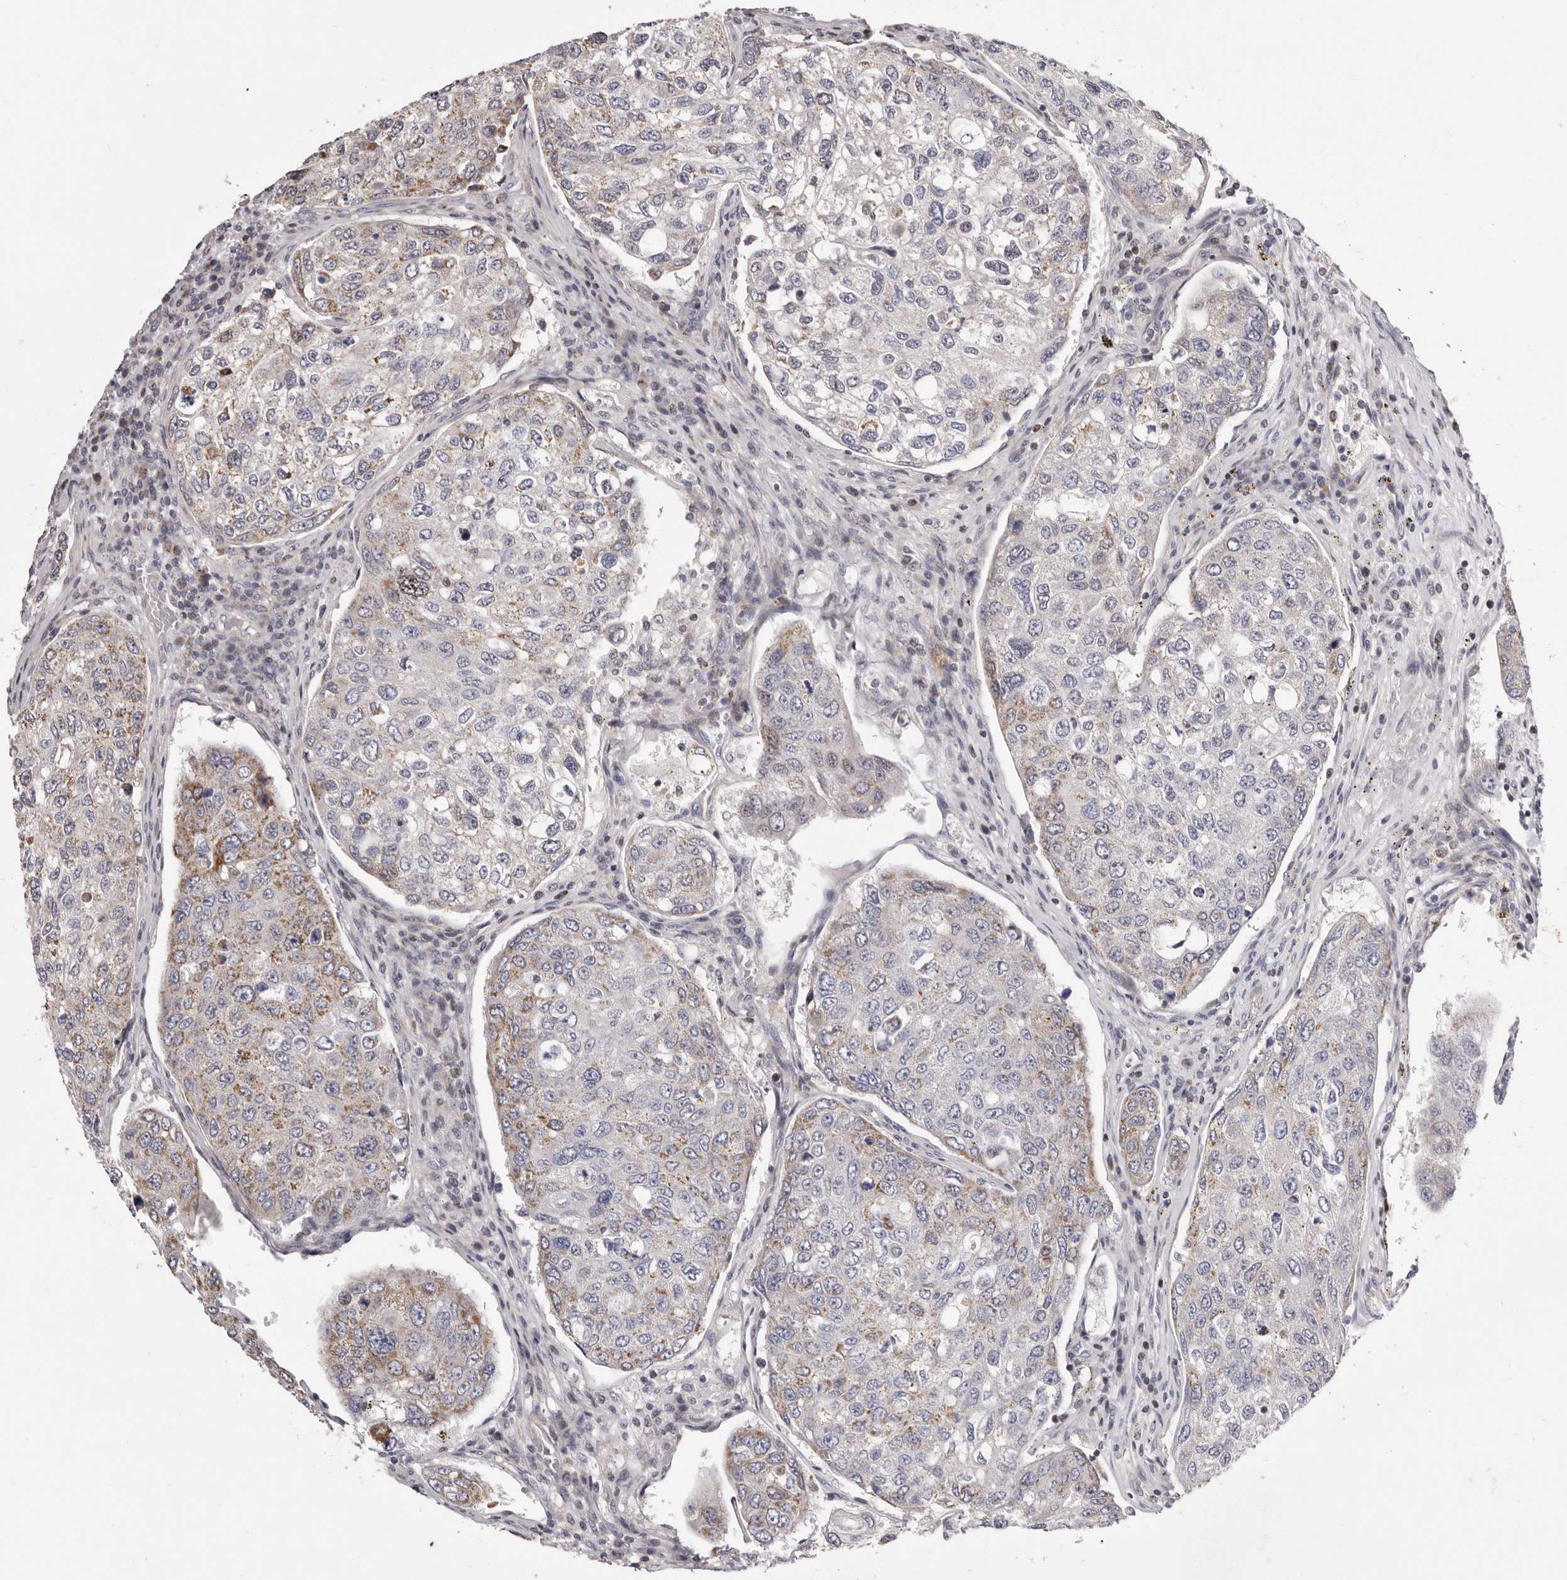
{"staining": {"intensity": "moderate", "quantity": "<25%", "location": "cytoplasmic/membranous"}, "tissue": "urothelial cancer", "cell_type": "Tumor cells", "image_type": "cancer", "snomed": [{"axis": "morphology", "description": "Urothelial carcinoma, High grade"}, {"axis": "topography", "description": "Lymph node"}, {"axis": "topography", "description": "Urinary bladder"}], "caption": "An image of urothelial cancer stained for a protein exhibits moderate cytoplasmic/membranous brown staining in tumor cells.", "gene": "TIMM17B", "patient": {"sex": "male", "age": 51}}